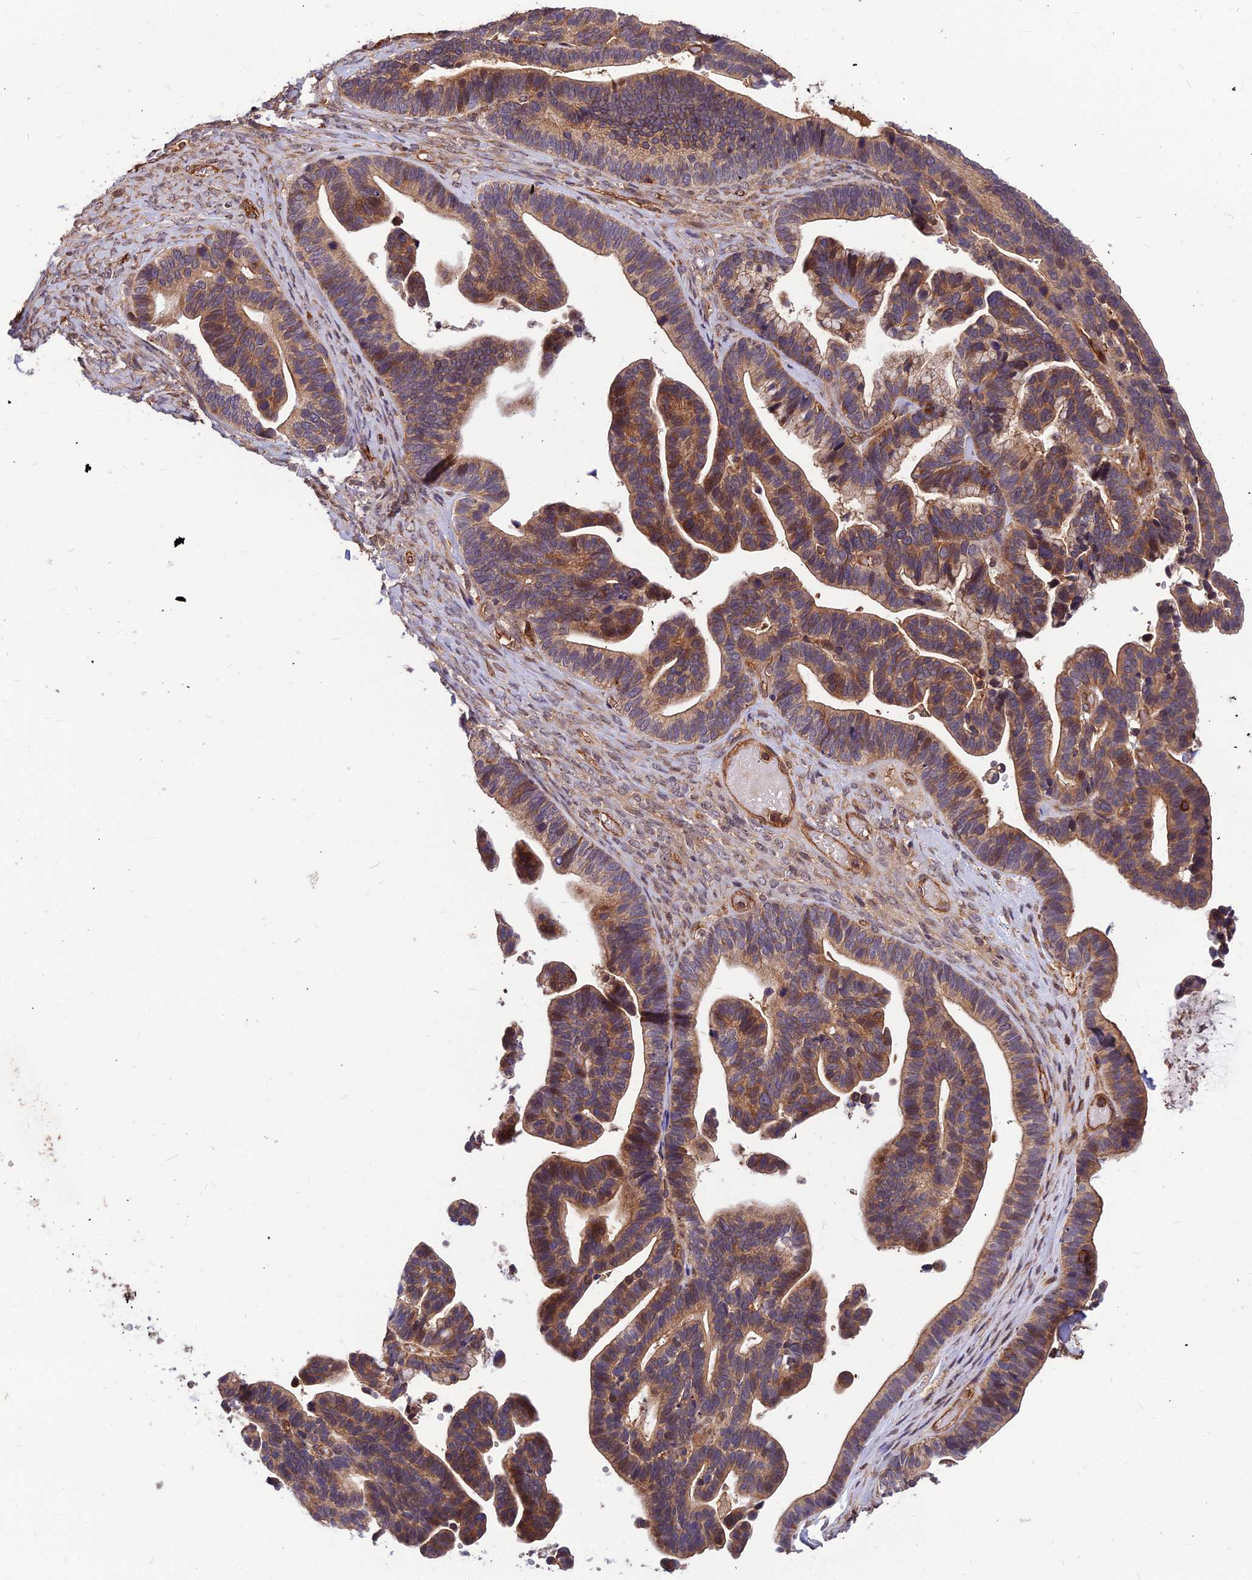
{"staining": {"intensity": "moderate", "quantity": ">75%", "location": "cytoplasmic/membranous"}, "tissue": "ovarian cancer", "cell_type": "Tumor cells", "image_type": "cancer", "snomed": [{"axis": "morphology", "description": "Cystadenocarcinoma, serous, NOS"}, {"axis": "topography", "description": "Ovary"}], "caption": "Tumor cells exhibit medium levels of moderate cytoplasmic/membranous positivity in approximately >75% of cells in ovarian cancer (serous cystadenocarcinoma).", "gene": "ZNF467", "patient": {"sex": "female", "age": 56}}